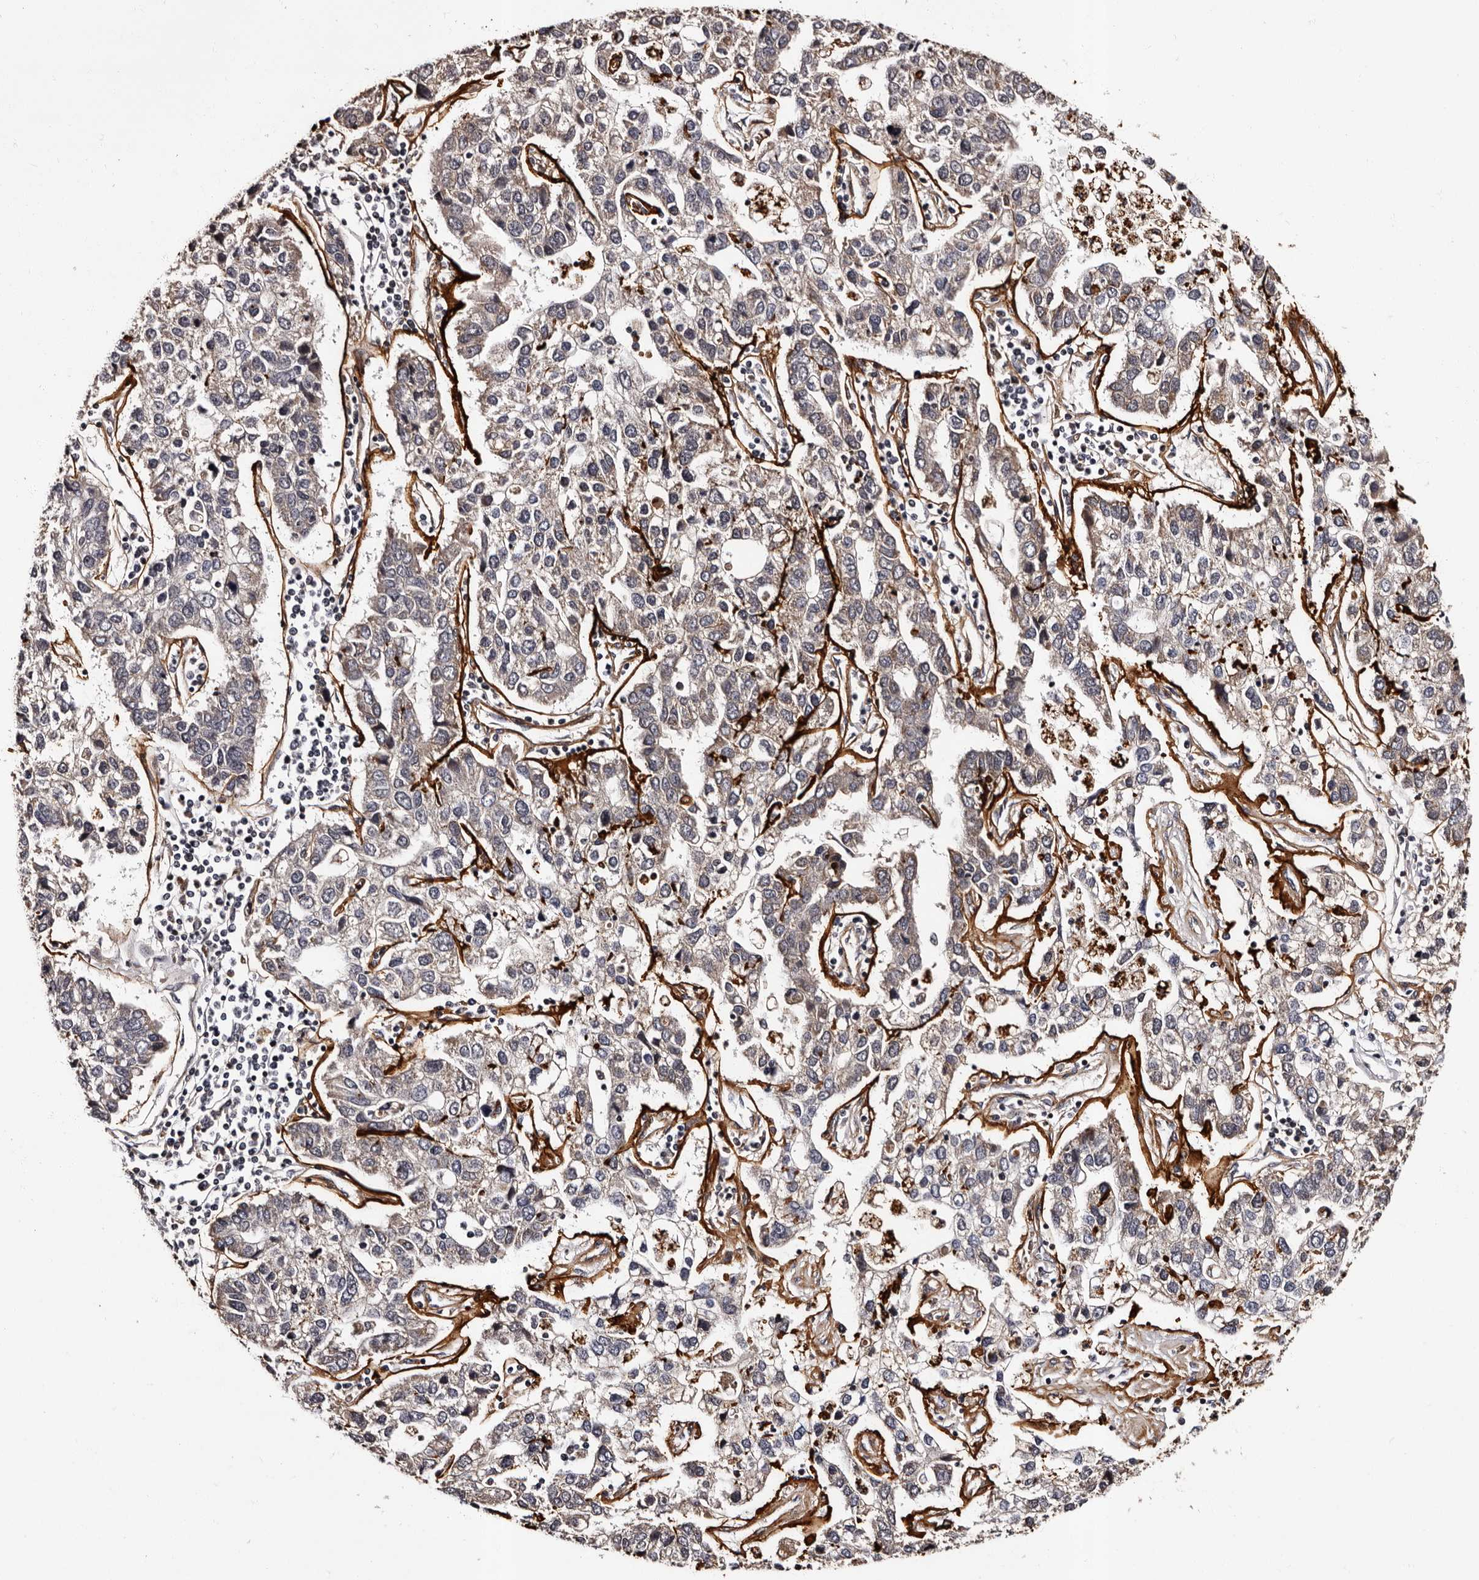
{"staining": {"intensity": "weak", "quantity": "25%-75%", "location": "cytoplasmic/membranous"}, "tissue": "pancreatic cancer", "cell_type": "Tumor cells", "image_type": "cancer", "snomed": [{"axis": "morphology", "description": "Adenocarcinoma, NOS"}, {"axis": "topography", "description": "Pancreas"}], "caption": "Human pancreatic adenocarcinoma stained with a brown dye exhibits weak cytoplasmic/membranous positive positivity in approximately 25%-75% of tumor cells.", "gene": "ADCK5", "patient": {"sex": "female", "age": 61}}